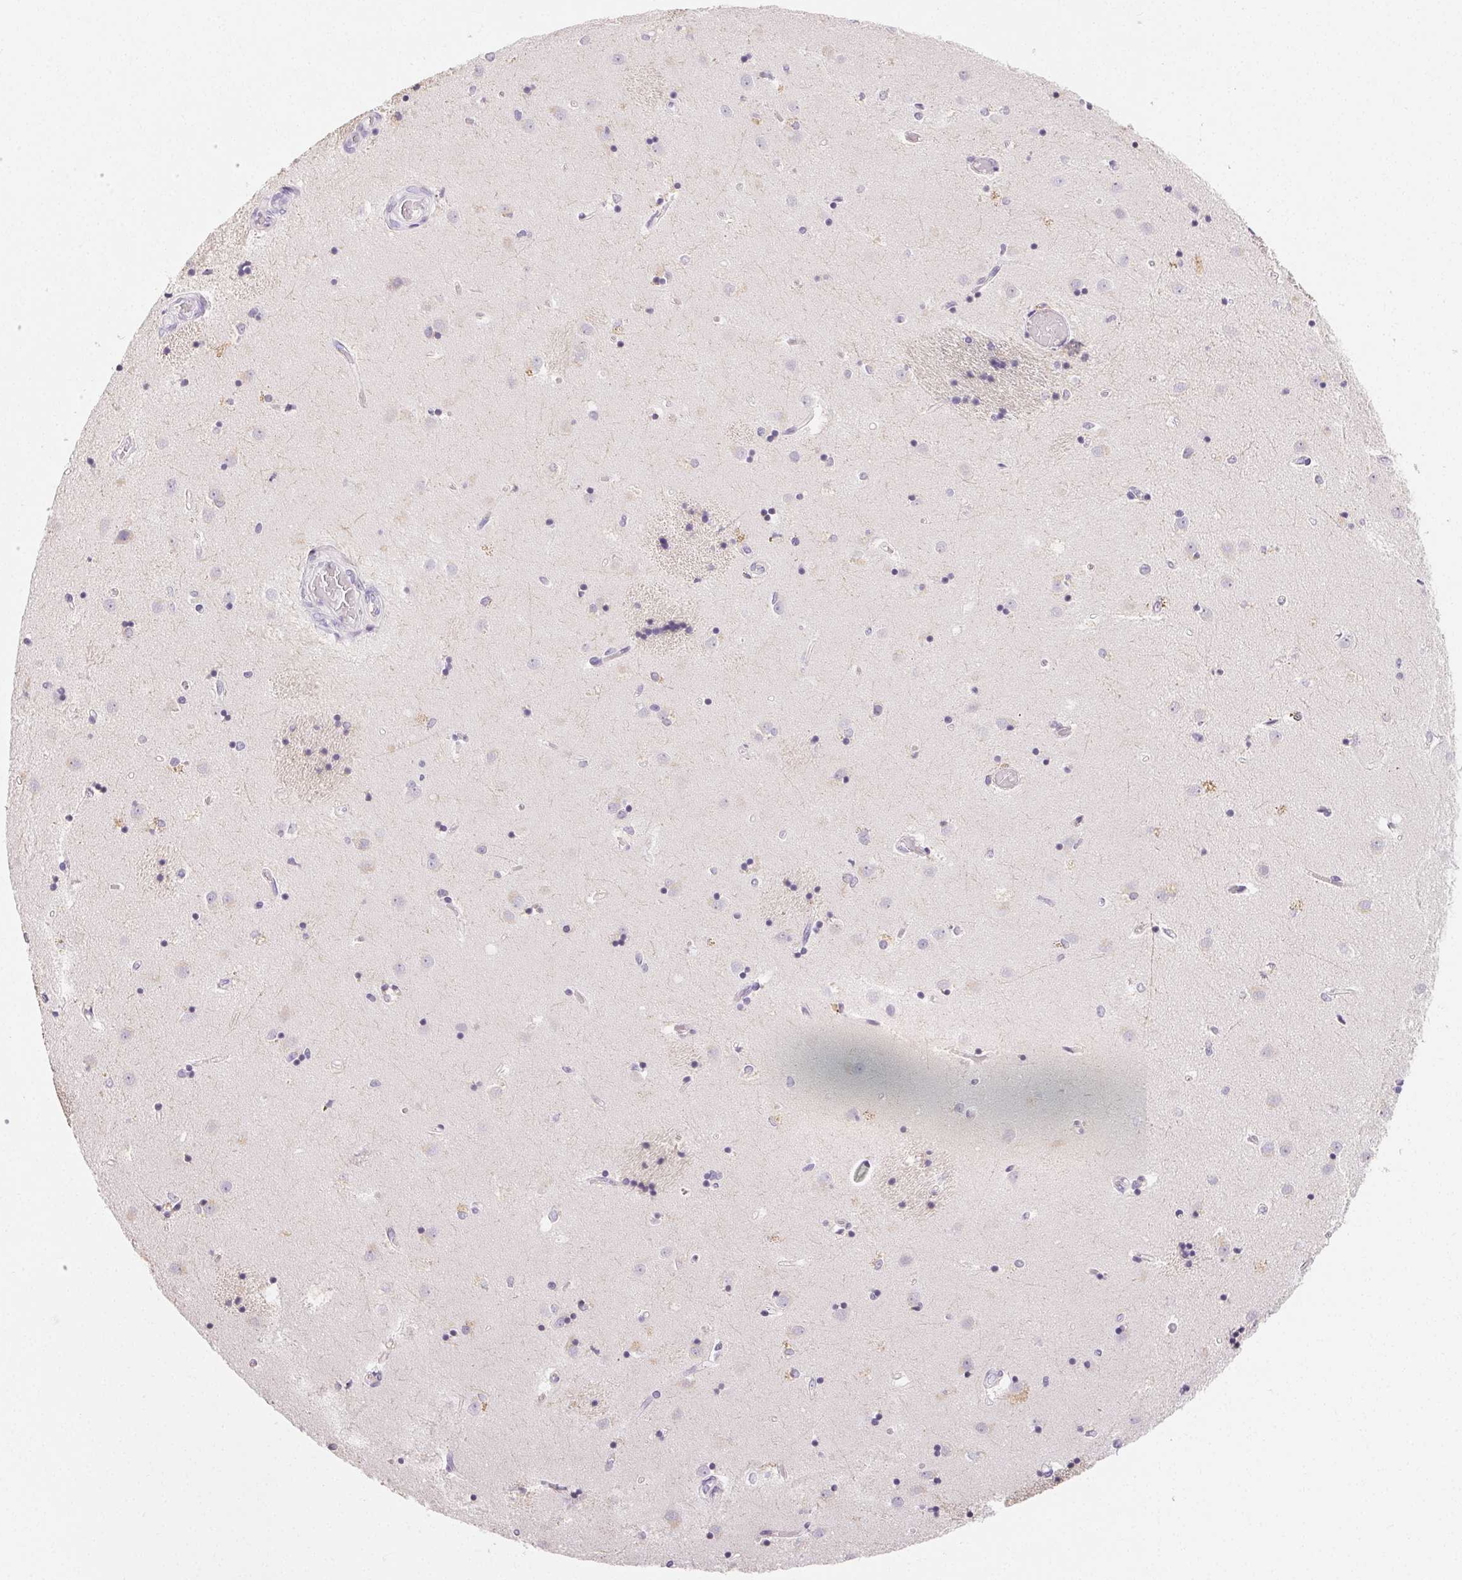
{"staining": {"intensity": "negative", "quantity": "none", "location": "none"}, "tissue": "caudate", "cell_type": "Glial cells", "image_type": "normal", "snomed": [{"axis": "morphology", "description": "Normal tissue, NOS"}, {"axis": "topography", "description": "Lateral ventricle wall"}], "caption": "Caudate stained for a protein using IHC reveals no expression glial cells.", "gene": "MIOX", "patient": {"sex": "male", "age": 54}}